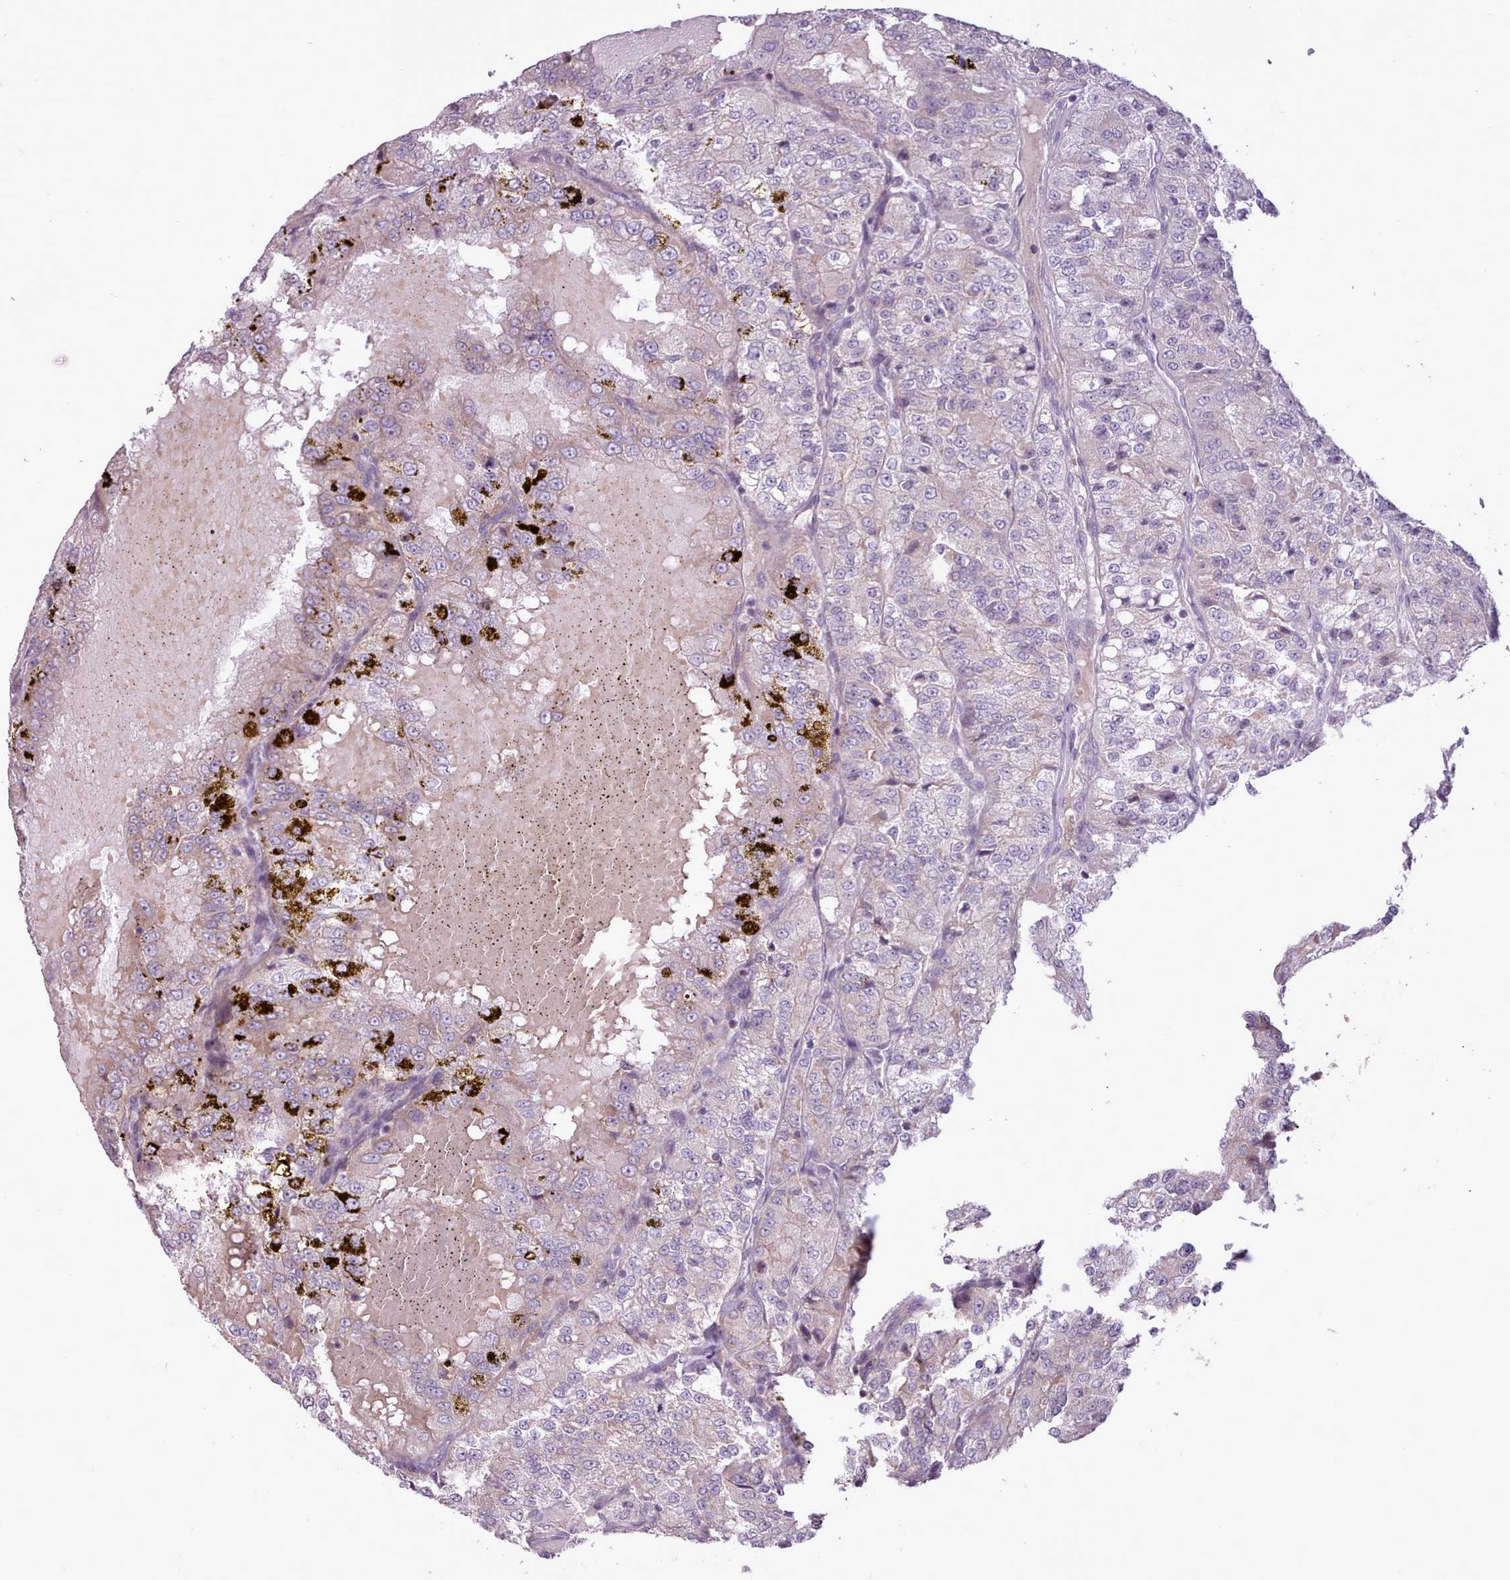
{"staining": {"intensity": "weak", "quantity": "<25%", "location": "cytoplasmic/membranous"}, "tissue": "renal cancer", "cell_type": "Tumor cells", "image_type": "cancer", "snomed": [{"axis": "morphology", "description": "Adenocarcinoma, NOS"}, {"axis": "topography", "description": "Kidney"}], "caption": "High magnification brightfield microscopy of adenocarcinoma (renal) stained with DAB (3,3'-diaminobenzidine) (brown) and counterstained with hematoxylin (blue): tumor cells show no significant staining.", "gene": "LIN7C", "patient": {"sex": "female", "age": 63}}